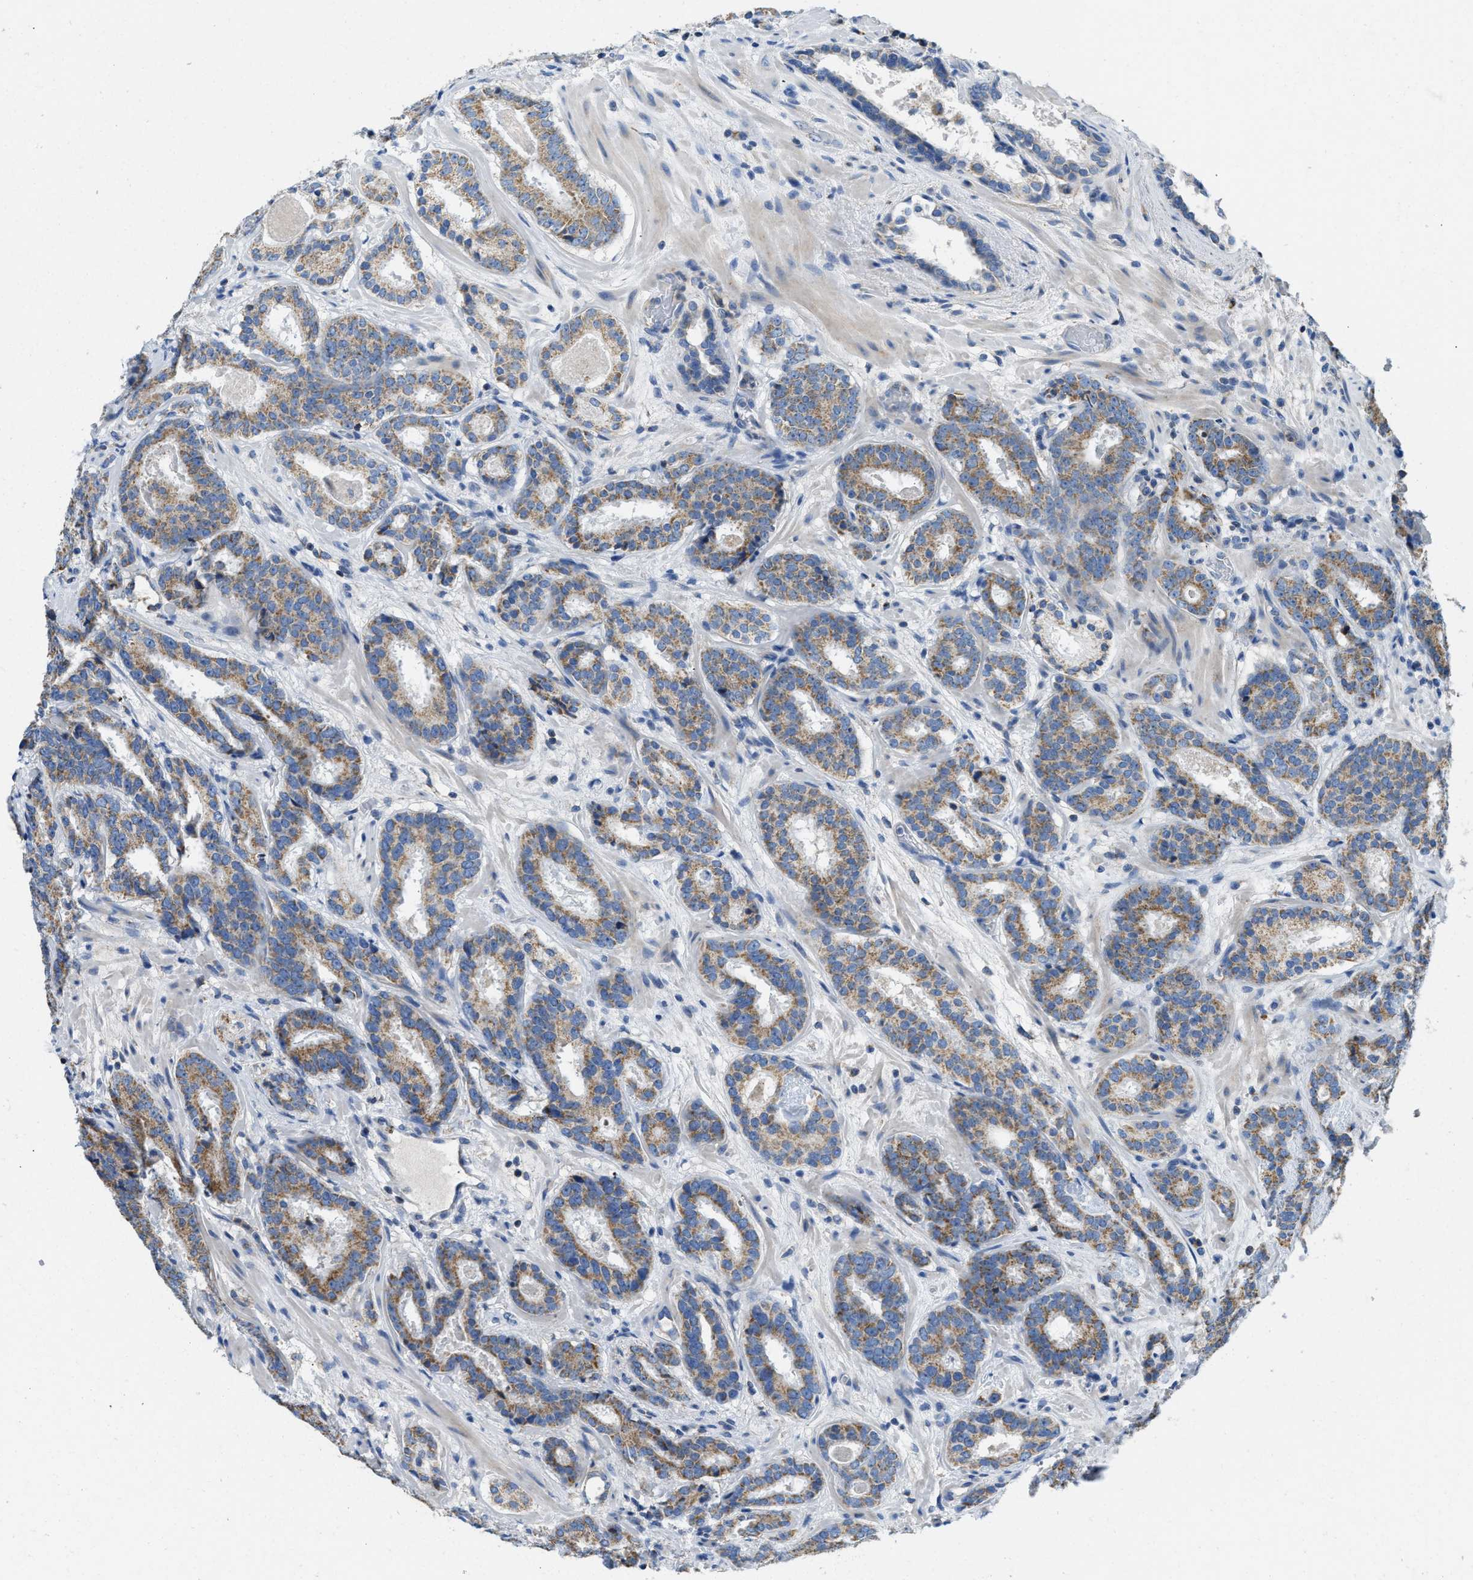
{"staining": {"intensity": "weak", "quantity": ">75%", "location": "cytoplasmic/membranous"}, "tissue": "prostate cancer", "cell_type": "Tumor cells", "image_type": "cancer", "snomed": [{"axis": "morphology", "description": "Adenocarcinoma, Low grade"}, {"axis": "topography", "description": "Prostate"}], "caption": "Prostate cancer (low-grade adenocarcinoma) stained for a protein reveals weak cytoplasmic/membranous positivity in tumor cells.", "gene": "SLC25A13", "patient": {"sex": "male", "age": 69}}